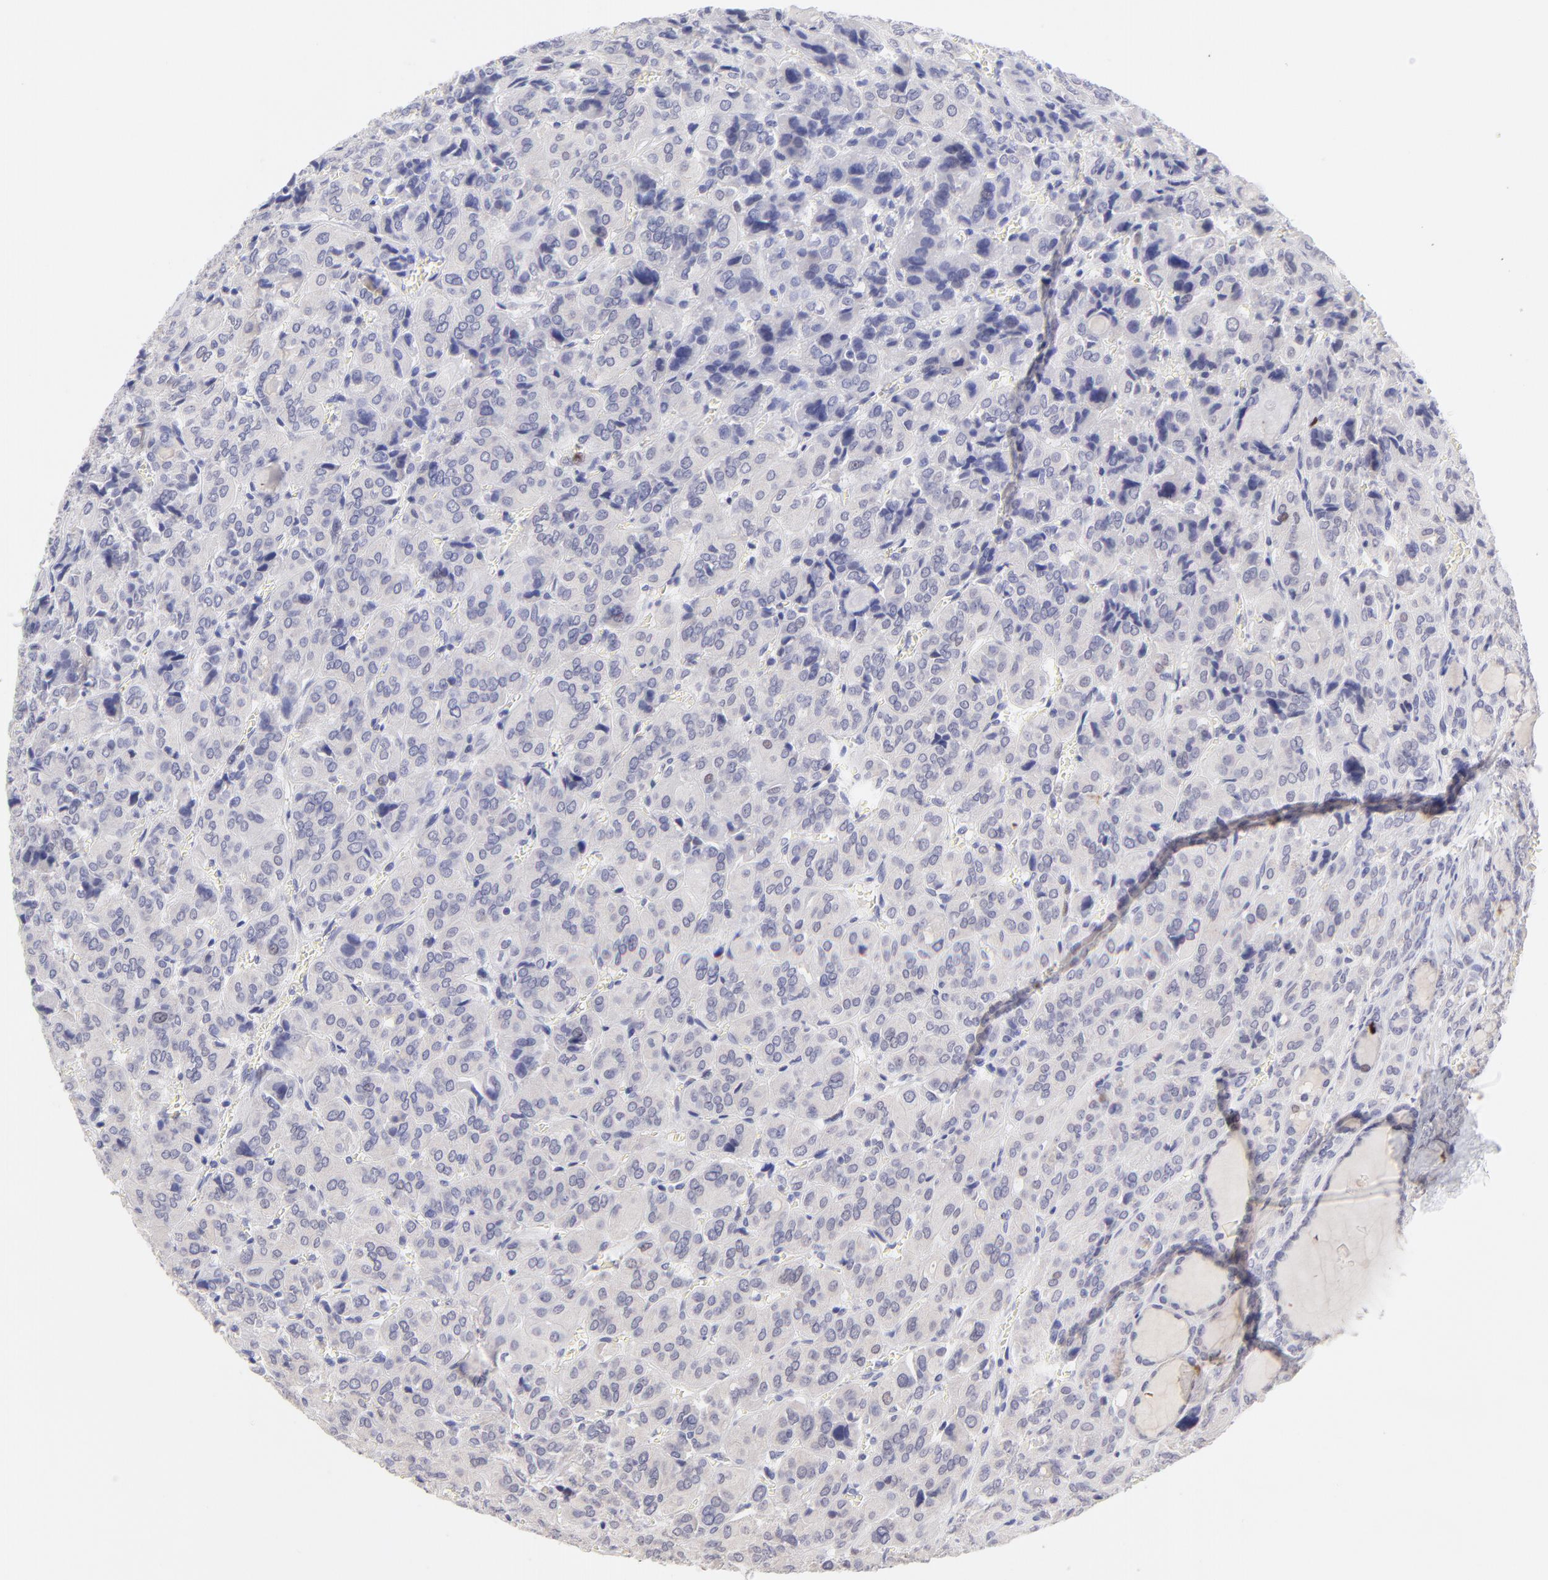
{"staining": {"intensity": "negative", "quantity": "none", "location": "none"}, "tissue": "thyroid cancer", "cell_type": "Tumor cells", "image_type": "cancer", "snomed": [{"axis": "morphology", "description": "Follicular adenoma carcinoma, NOS"}, {"axis": "topography", "description": "Thyroid gland"}], "caption": "Follicular adenoma carcinoma (thyroid) was stained to show a protein in brown. There is no significant staining in tumor cells. (DAB (3,3'-diaminobenzidine) immunohistochemistry (IHC) visualized using brightfield microscopy, high magnification).", "gene": "KLF4", "patient": {"sex": "female", "age": 71}}